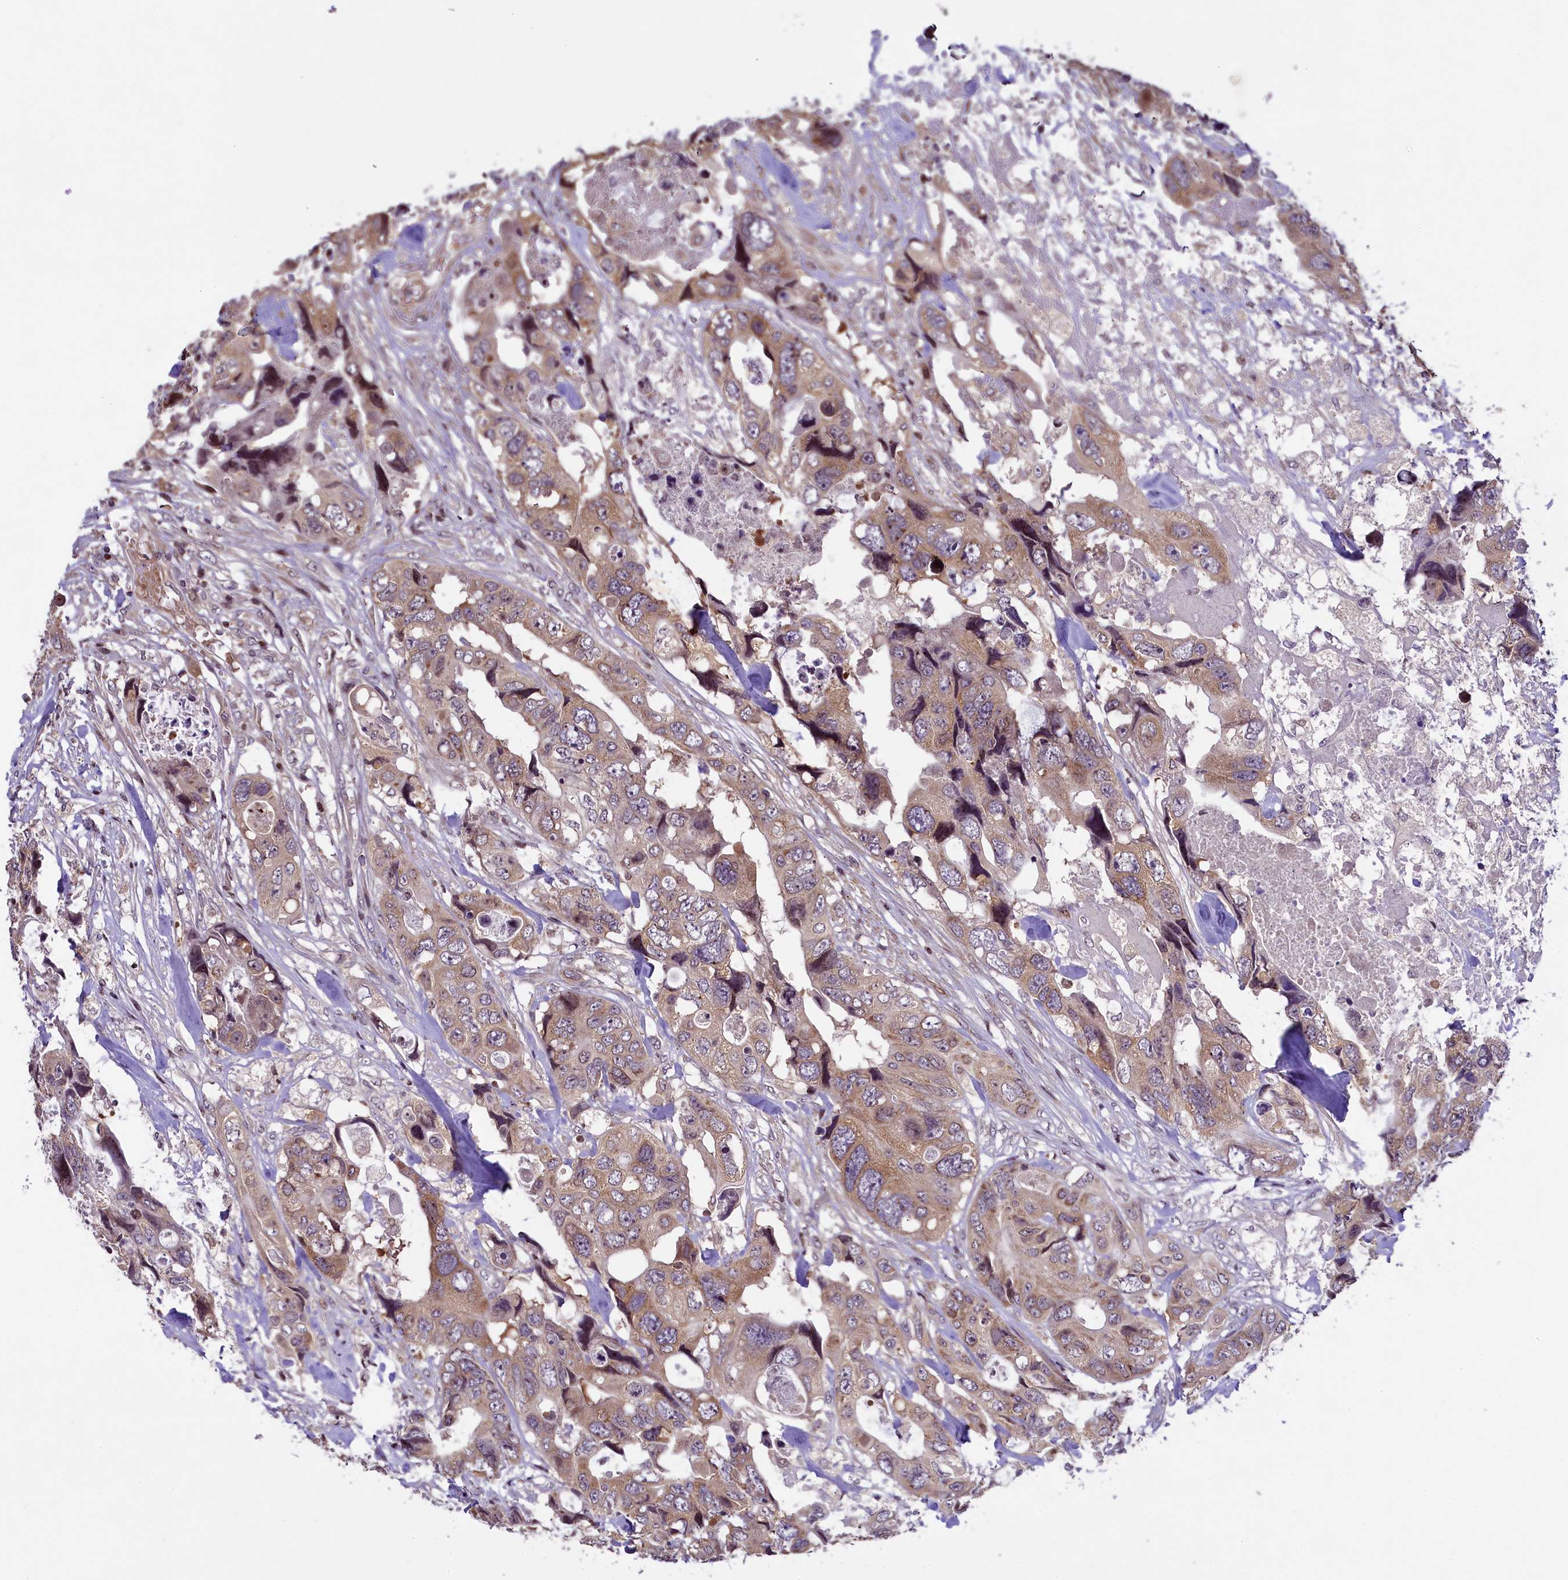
{"staining": {"intensity": "moderate", "quantity": ">75%", "location": "cytoplasmic/membranous"}, "tissue": "colorectal cancer", "cell_type": "Tumor cells", "image_type": "cancer", "snomed": [{"axis": "morphology", "description": "Adenocarcinoma, NOS"}, {"axis": "topography", "description": "Rectum"}], "caption": "Immunohistochemical staining of adenocarcinoma (colorectal) exhibits moderate cytoplasmic/membranous protein staining in about >75% of tumor cells.", "gene": "RBBP8", "patient": {"sex": "male", "age": 57}}